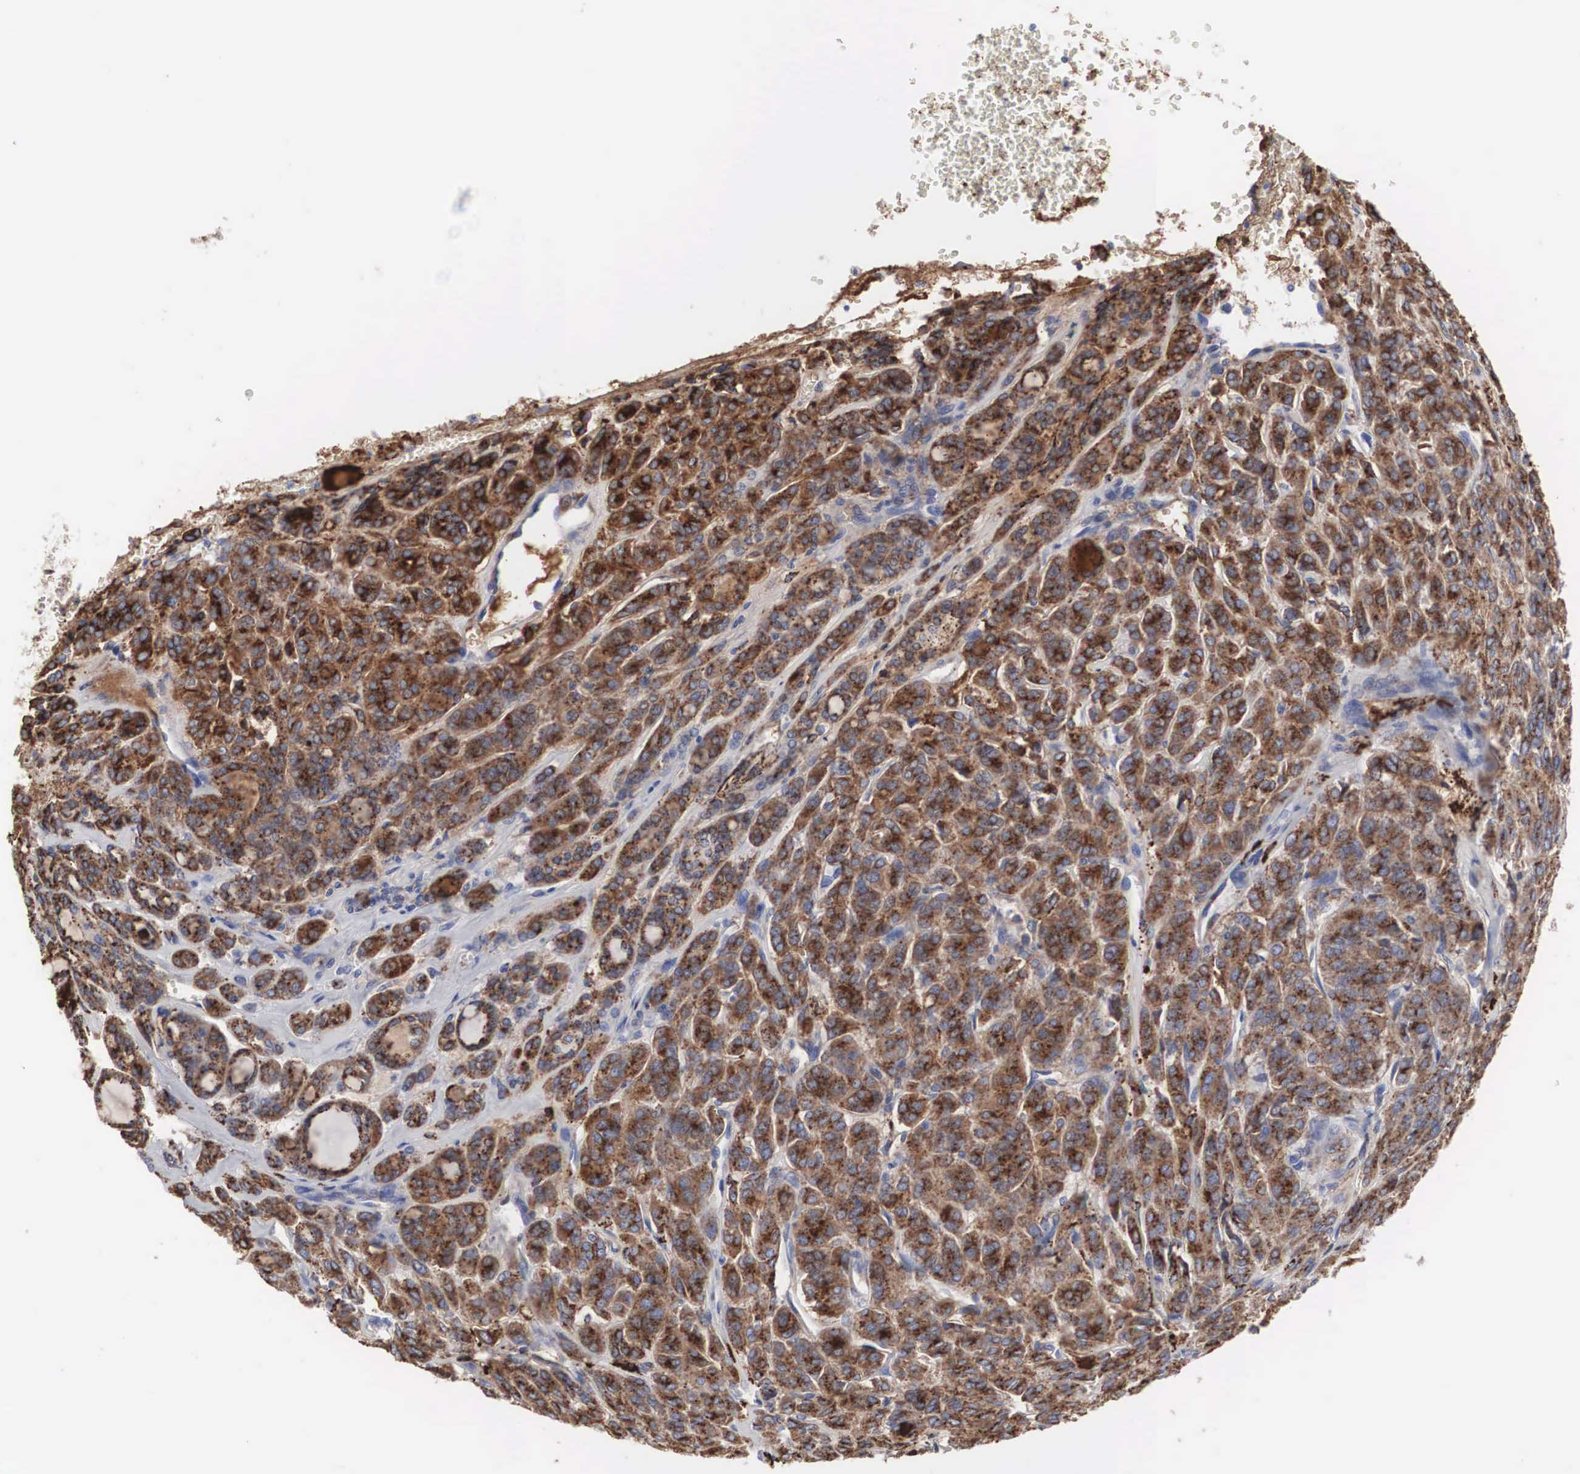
{"staining": {"intensity": "moderate", "quantity": ">75%", "location": "cytoplasmic/membranous"}, "tissue": "thyroid cancer", "cell_type": "Tumor cells", "image_type": "cancer", "snomed": [{"axis": "morphology", "description": "Follicular adenoma carcinoma, NOS"}, {"axis": "topography", "description": "Thyroid gland"}], "caption": "The image displays immunohistochemical staining of follicular adenoma carcinoma (thyroid). There is moderate cytoplasmic/membranous expression is present in approximately >75% of tumor cells. (Stains: DAB in brown, nuclei in blue, Microscopy: brightfield microscopy at high magnification).", "gene": "LGALS3BP", "patient": {"sex": "female", "age": 71}}